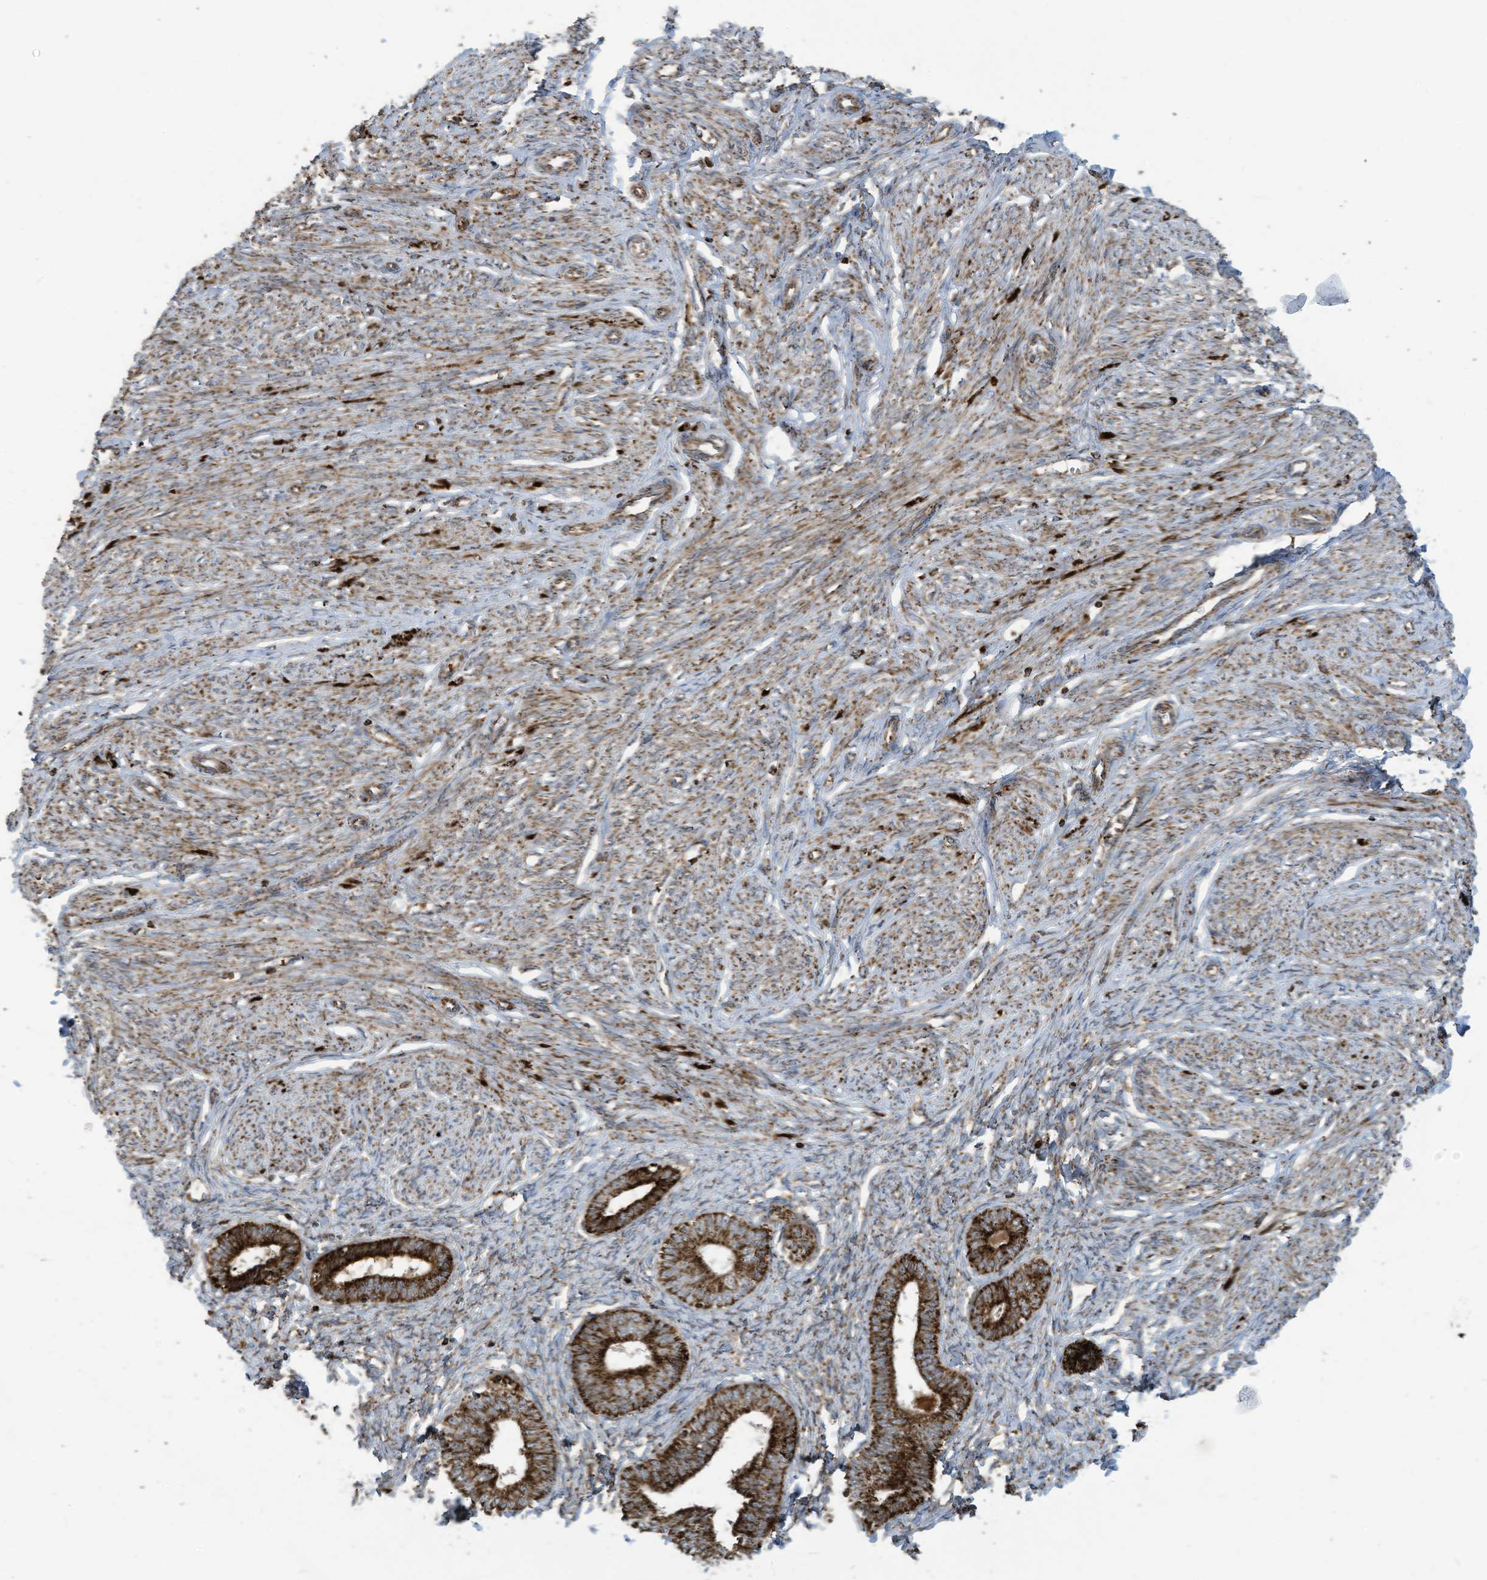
{"staining": {"intensity": "moderate", "quantity": ">75%", "location": "cytoplasmic/membranous"}, "tissue": "endometrium", "cell_type": "Cells in endometrial stroma", "image_type": "normal", "snomed": [{"axis": "morphology", "description": "Normal tissue, NOS"}, {"axis": "topography", "description": "Endometrium"}], "caption": "Cells in endometrial stroma display medium levels of moderate cytoplasmic/membranous staining in about >75% of cells in normal human endometrium.", "gene": "COX10", "patient": {"sex": "female", "age": 72}}